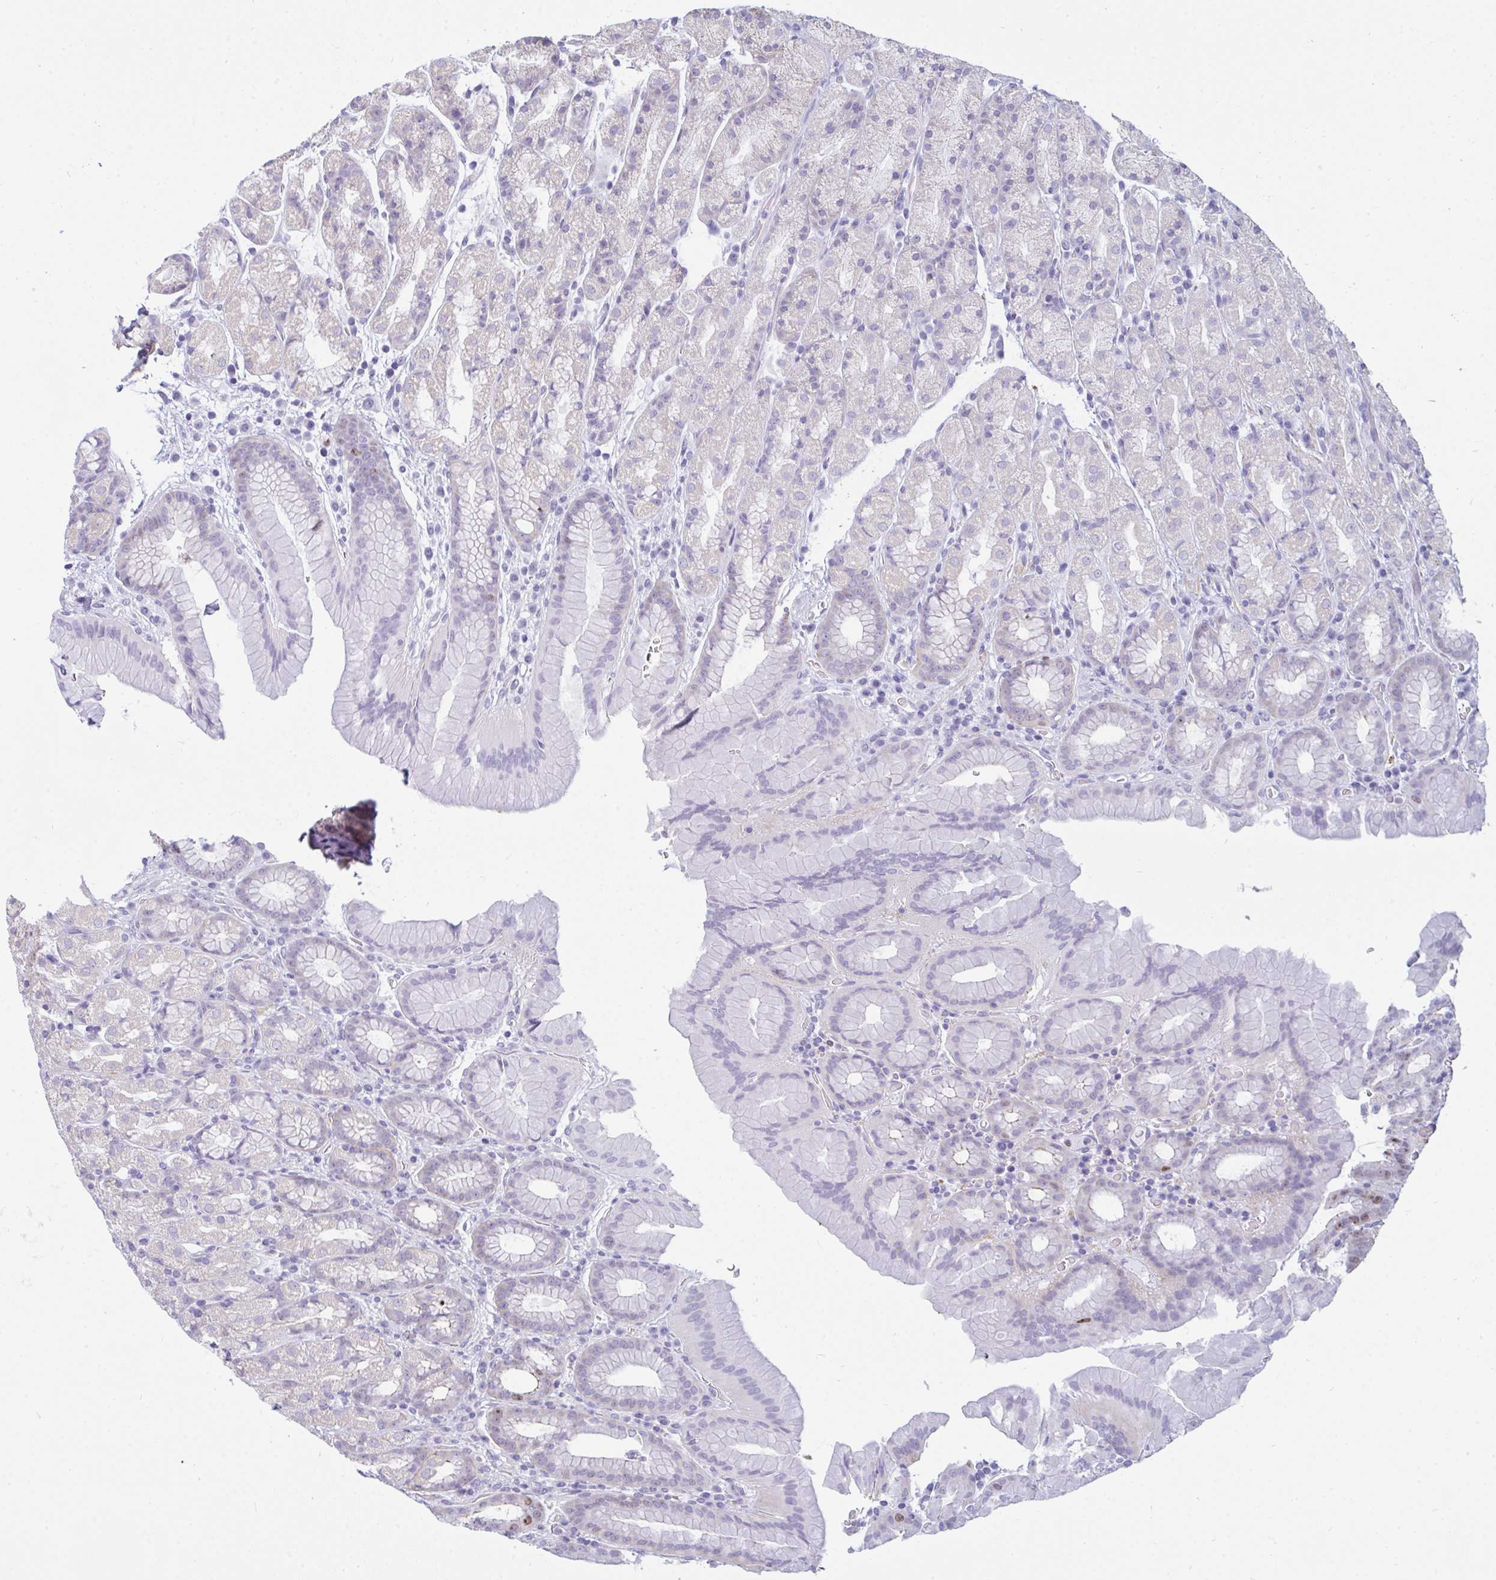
{"staining": {"intensity": "moderate", "quantity": "<25%", "location": "nuclear"}, "tissue": "stomach", "cell_type": "Glandular cells", "image_type": "normal", "snomed": [{"axis": "morphology", "description": "Normal tissue, NOS"}, {"axis": "topography", "description": "Stomach, upper"}, {"axis": "topography", "description": "Stomach"}], "caption": "Stomach stained with a brown dye exhibits moderate nuclear positive expression in approximately <25% of glandular cells.", "gene": "SUZ12", "patient": {"sex": "male", "age": 68}}